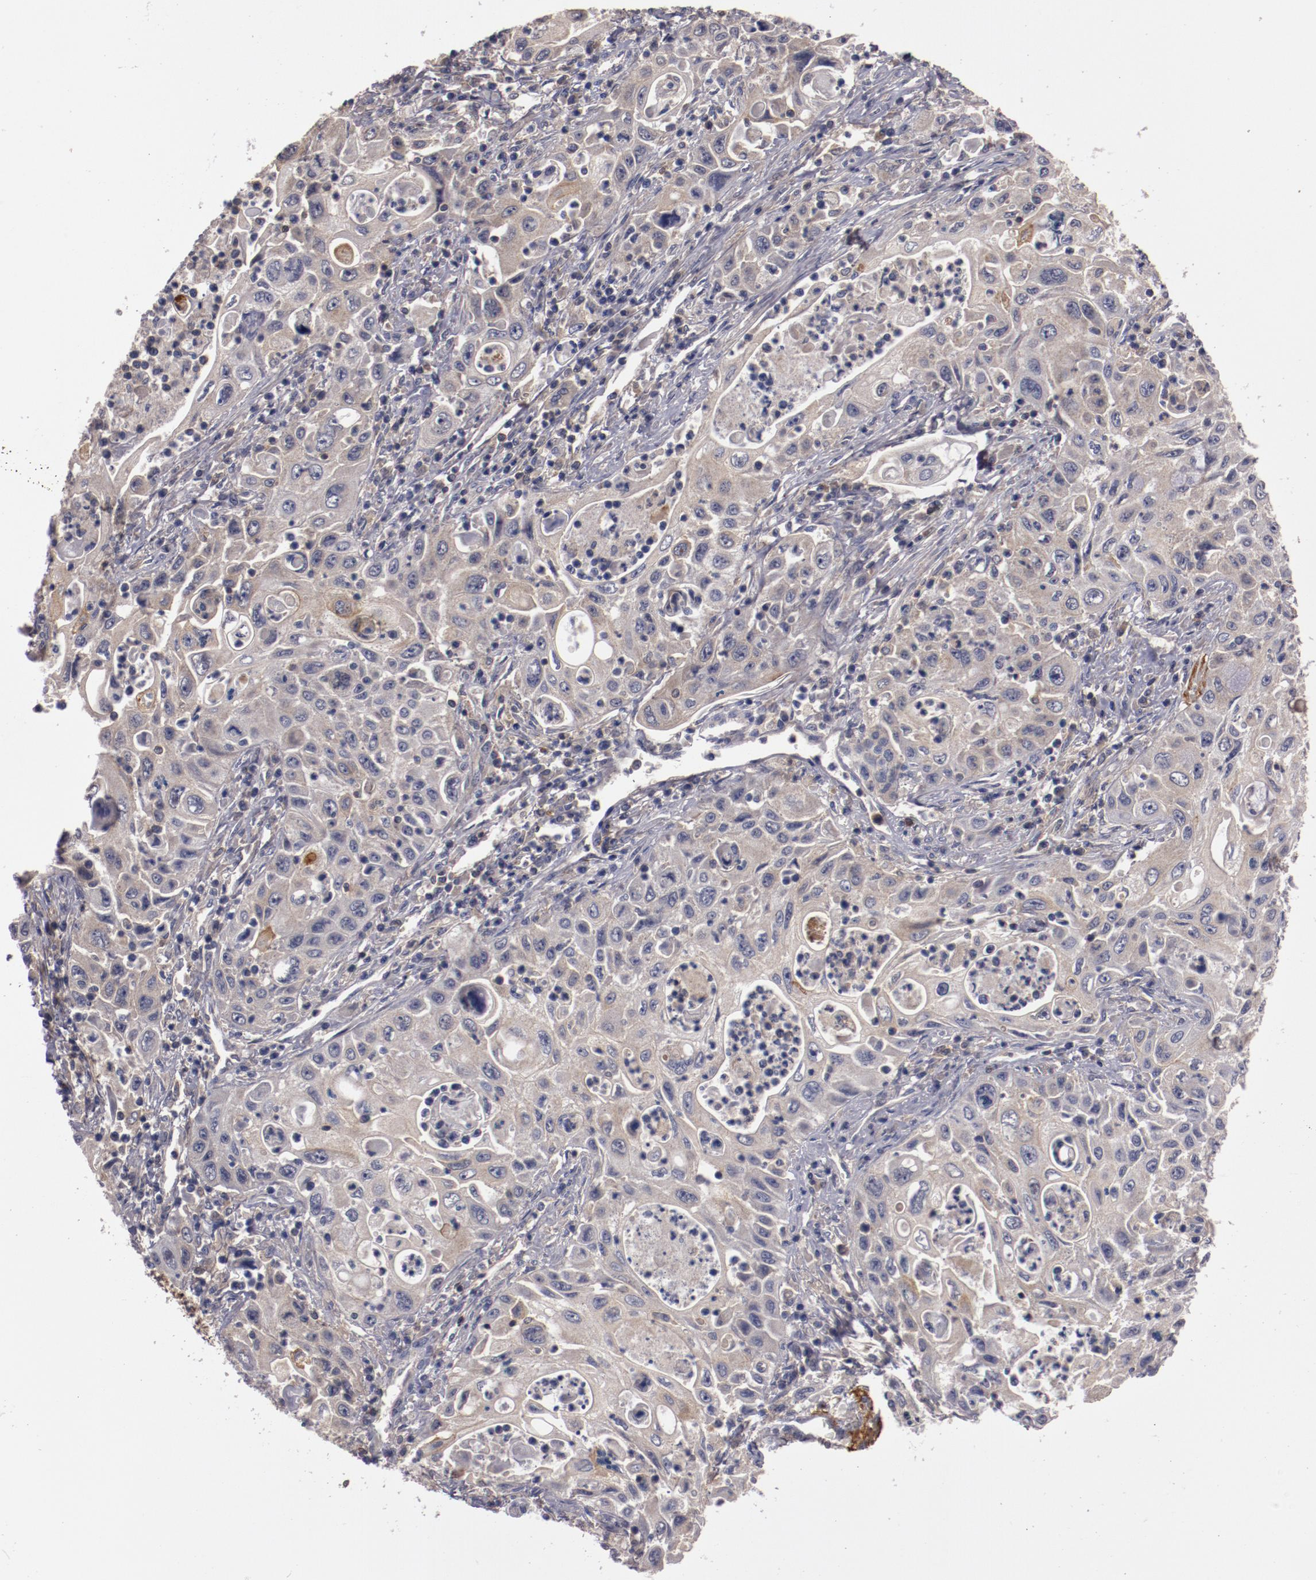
{"staining": {"intensity": "negative", "quantity": "none", "location": "none"}, "tissue": "pancreatic cancer", "cell_type": "Tumor cells", "image_type": "cancer", "snomed": [{"axis": "morphology", "description": "Adenocarcinoma, NOS"}, {"axis": "topography", "description": "Pancreas"}], "caption": "DAB immunohistochemical staining of pancreatic cancer exhibits no significant staining in tumor cells.", "gene": "MBL2", "patient": {"sex": "male", "age": 70}}